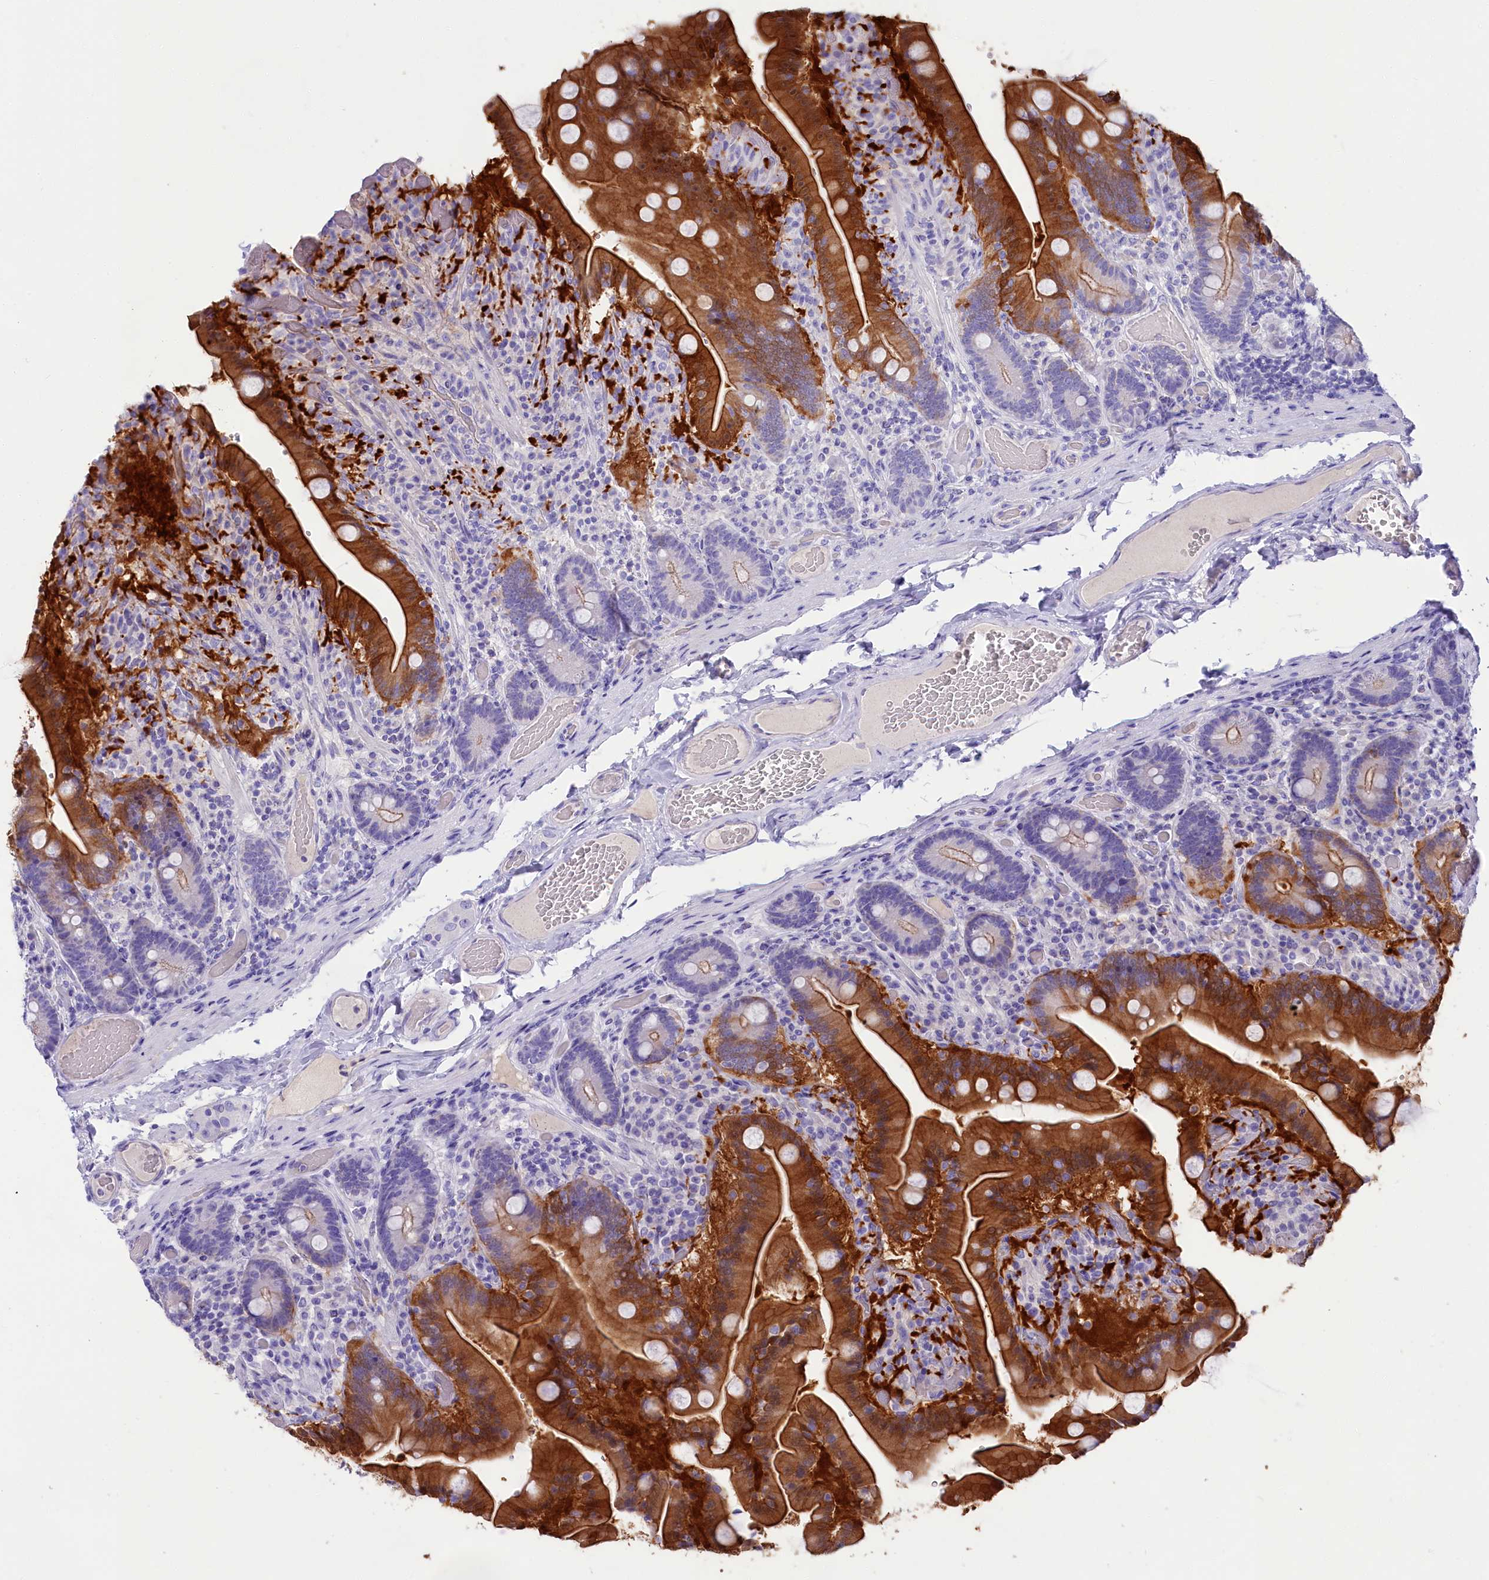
{"staining": {"intensity": "strong", "quantity": "25%-75%", "location": "cytoplasmic/membranous"}, "tissue": "duodenum", "cell_type": "Glandular cells", "image_type": "normal", "snomed": [{"axis": "morphology", "description": "Normal tissue, NOS"}, {"axis": "topography", "description": "Duodenum"}], "caption": "The image demonstrates immunohistochemical staining of normal duodenum. There is strong cytoplasmic/membranous staining is seen in approximately 25%-75% of glandular cells.", "gene": "SULT2A1", "patient": {"sex": "female", "age": 62}}